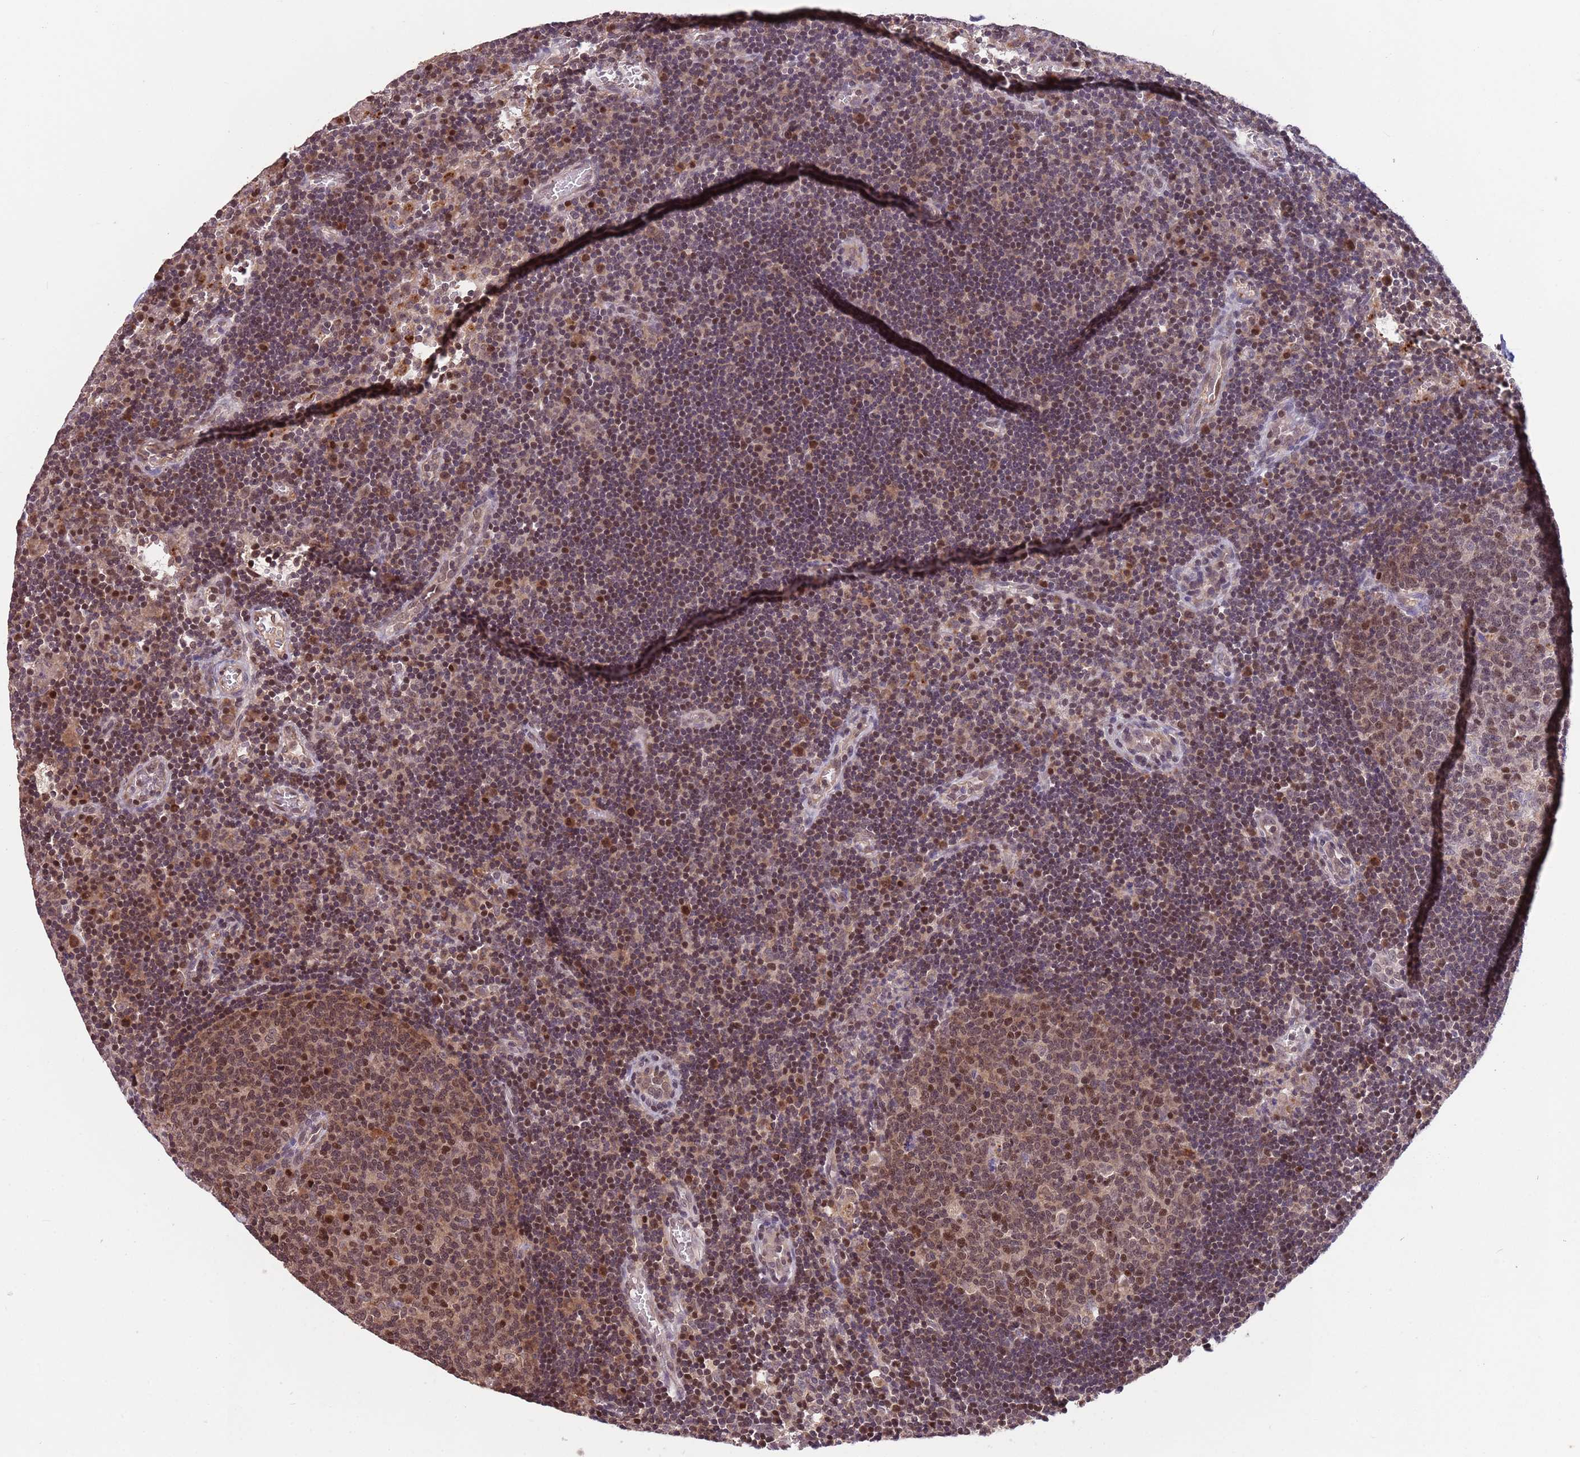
{"staining": {"intensity": "weak", "quantity": ">75%", "location": "nuclear"}, "tissue": "lymph node", "cell_type": "Germinal center cells", "image_type": "normal", "snomed": [{"axis": "morphology", "description": "Normal tissue, NOS"}, {"axis": "topography", "description": "Lymph node"}], "caption": "Immunohistochemistry micrograph of benign human lymph node stained for a protein (brown), which demonstrates low levels of weak nuclear positivity in about >75% of germinal center cells.", "gene": "SALL1", "patient": {"sex": "male", "age": 62}}